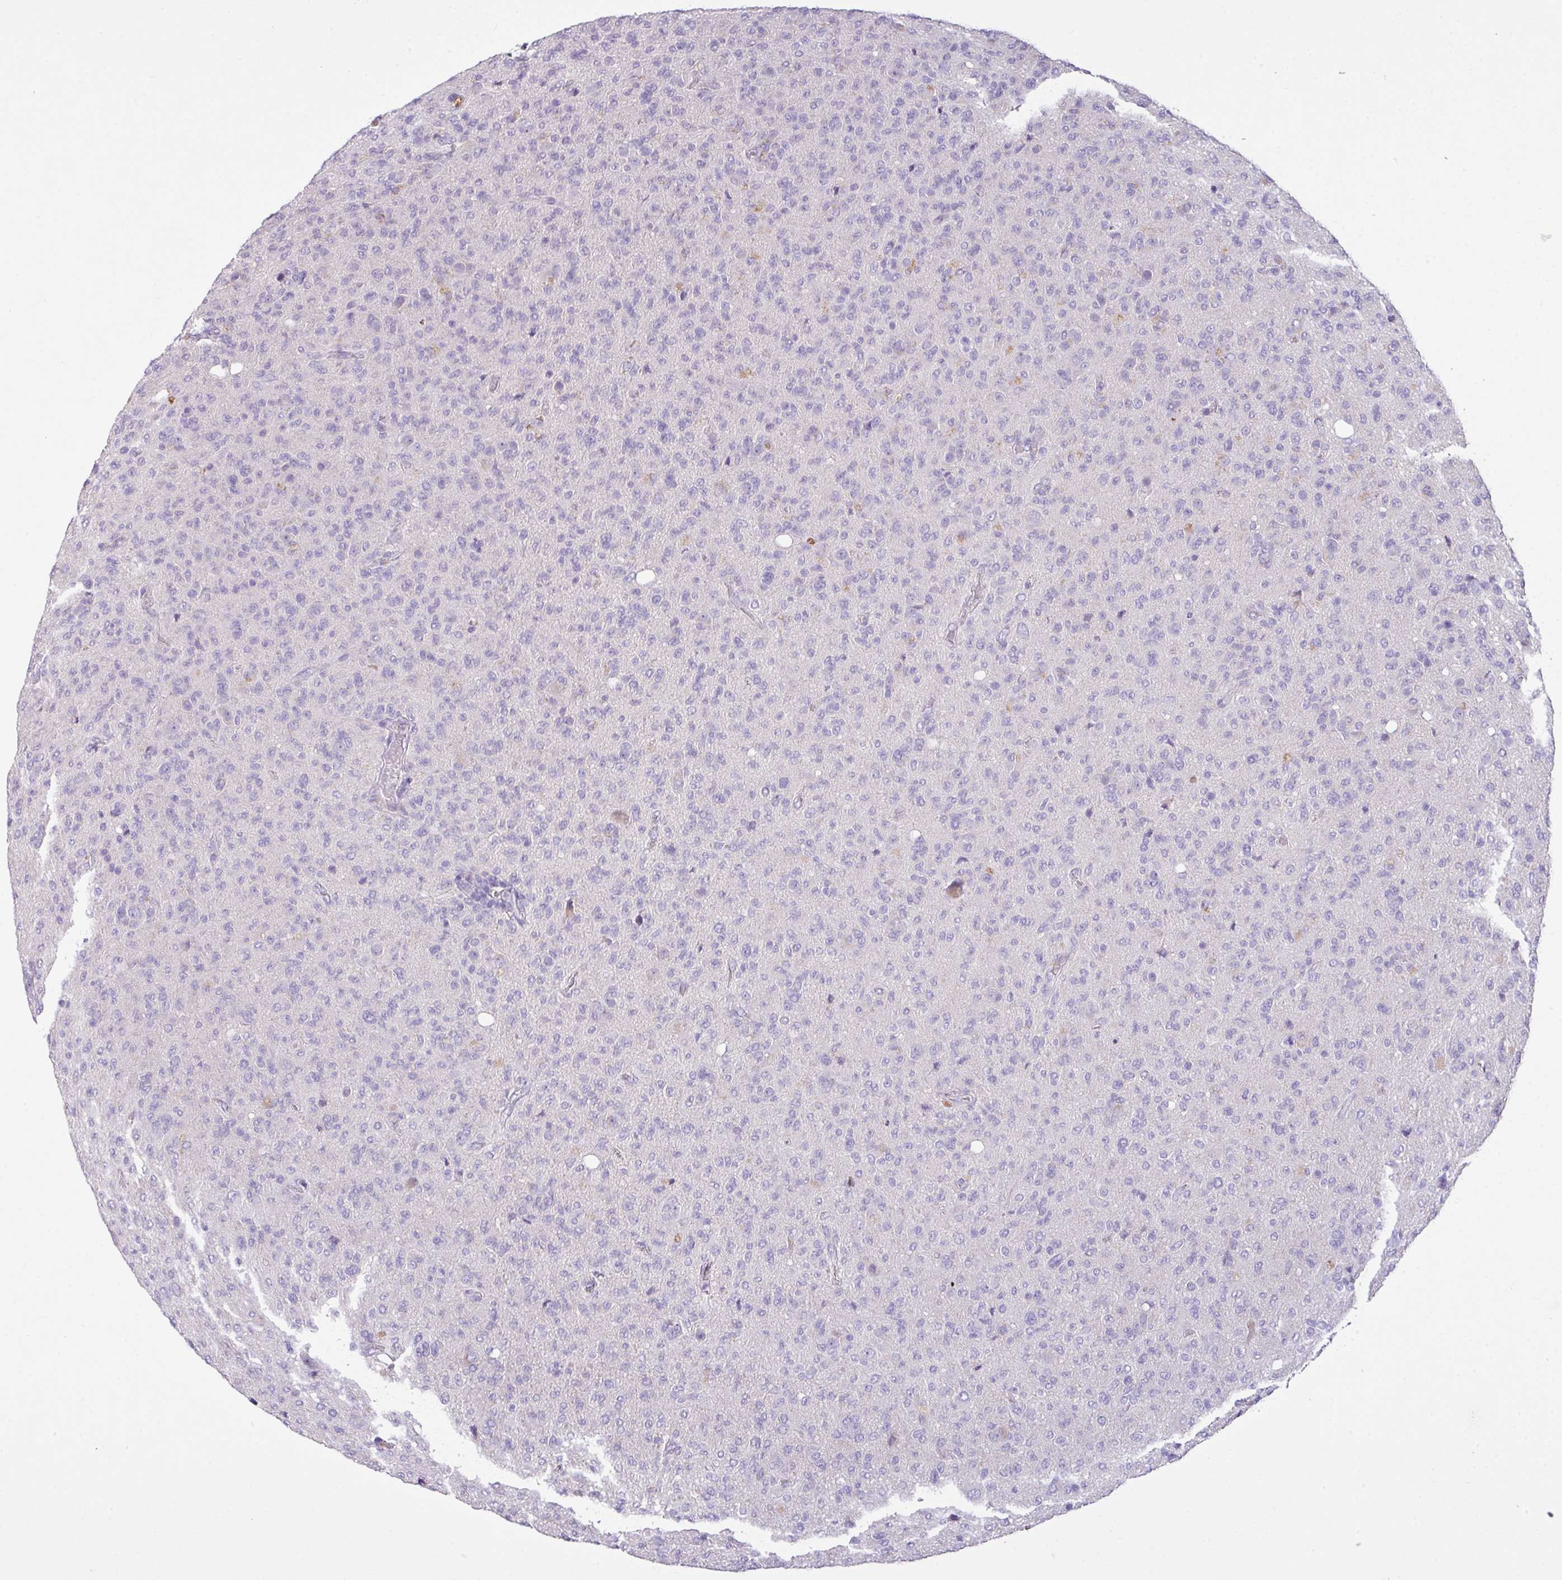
{"staining": {"intensity": "negative", "quantity": "none", "location": "none"}, "tissue": "glioma", "cell_type": "Tumor cells", "image_type": "cancer", "snomed": [{"axis": "morphology", "description": "Glioma, malignant, High grade"}, {"axis": "topography", "description": "Brain"}], "caption": "Immunohistochemistry (IHC) histopathology image of high-grade glioma (malignant) stained for a protein (brown), which displays no positivity in tumor cells. (DAB IHC visualized using brightfield microscopy, high magnification).", "gene": "OR6C6", "patient": {"sex": "female", "age": 57}}